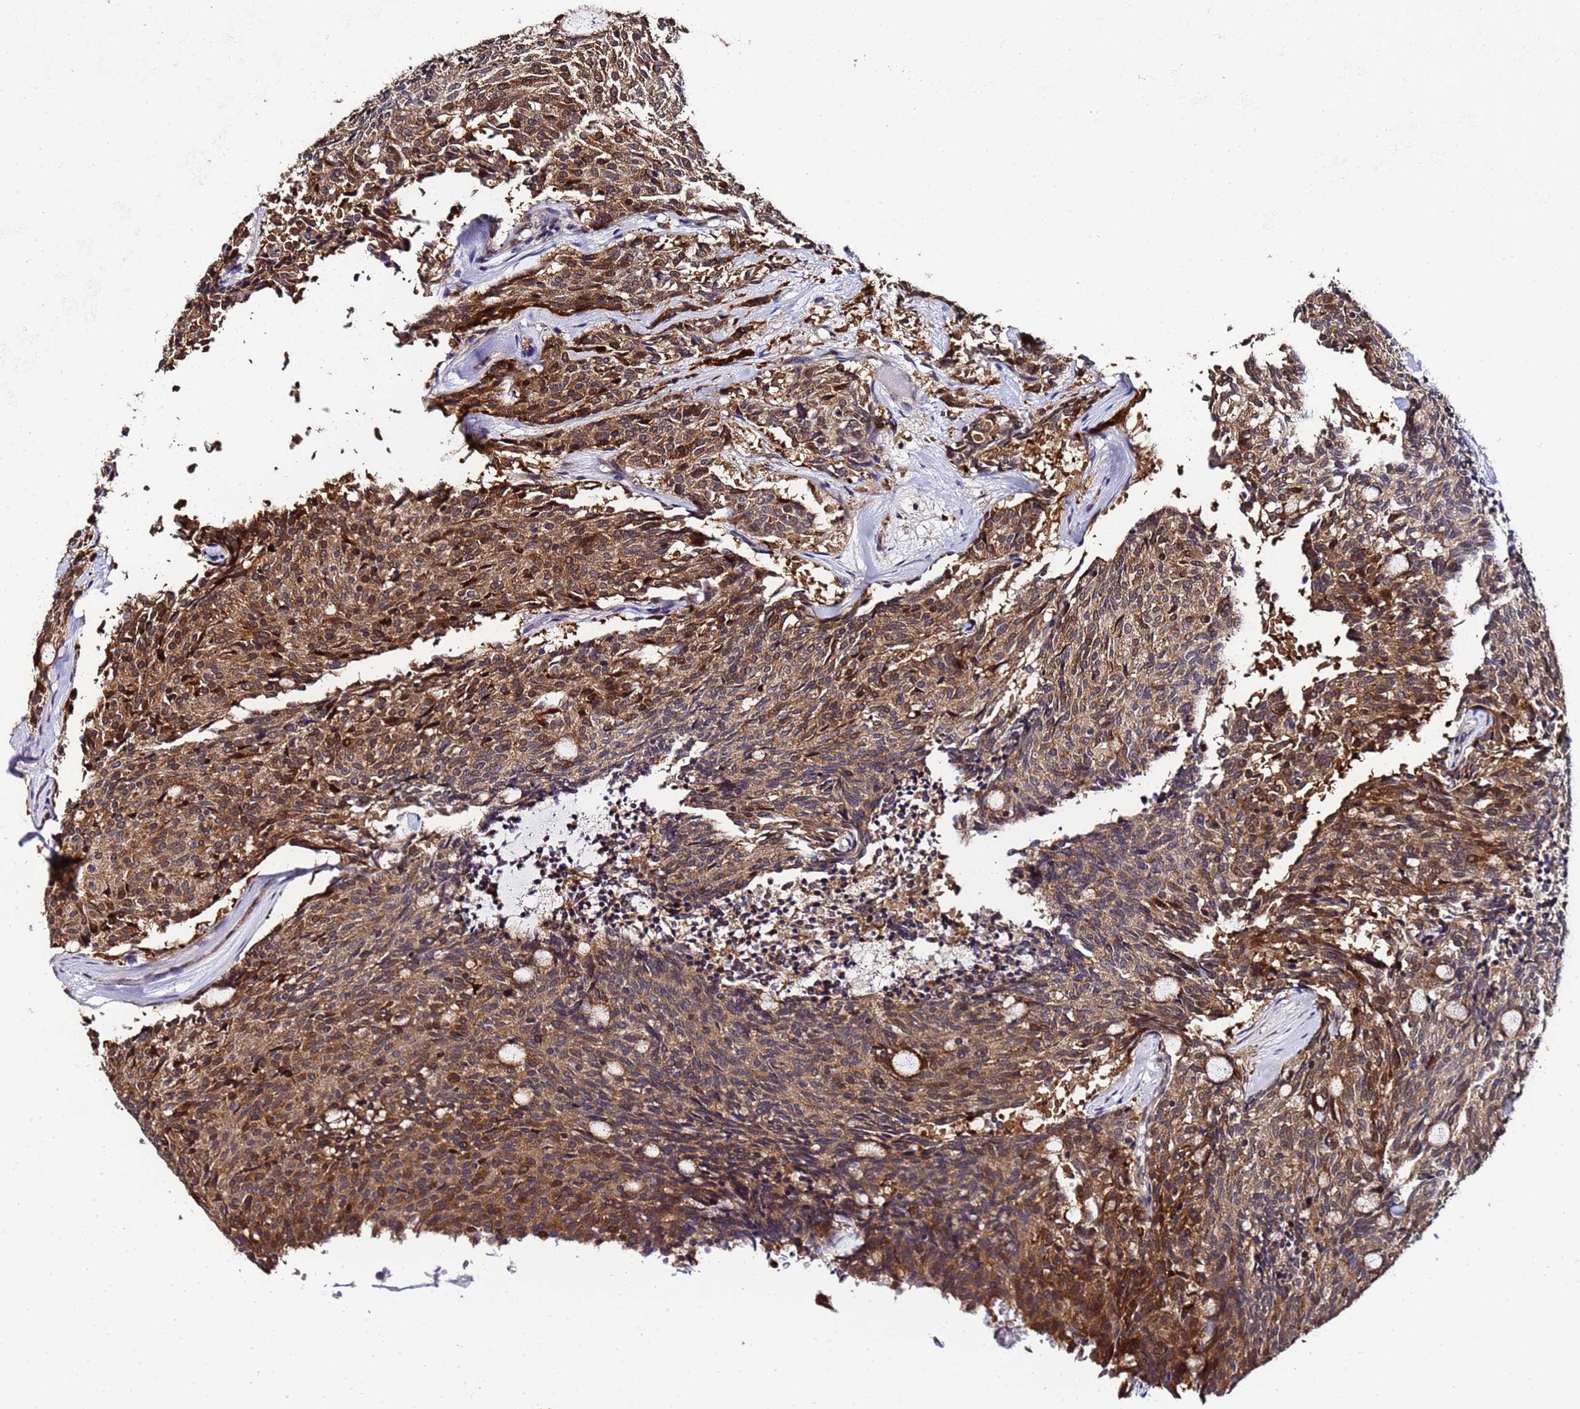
{"staining": {"intensity": "moderate", "quantity": ">75%", "location": "cytoplasmic/membranous"}, "tissue": "carcinoid", "cell_type": "Tumor cells", "image_type": "cancer", "snomed": [{"axis": "morphology", "description": "Carcinoid, malignant, NOS"}, {"axis": "topography", "description": "Pancreas"}], "caption": "Carcinoid was stained to show a protein in brown. There is medium levels of moderate cytoplasmic/membranous expression in about >75% of tumor cells.", "gene": "ANAPC13", "patient": {"sex": "female", "age": 54}}